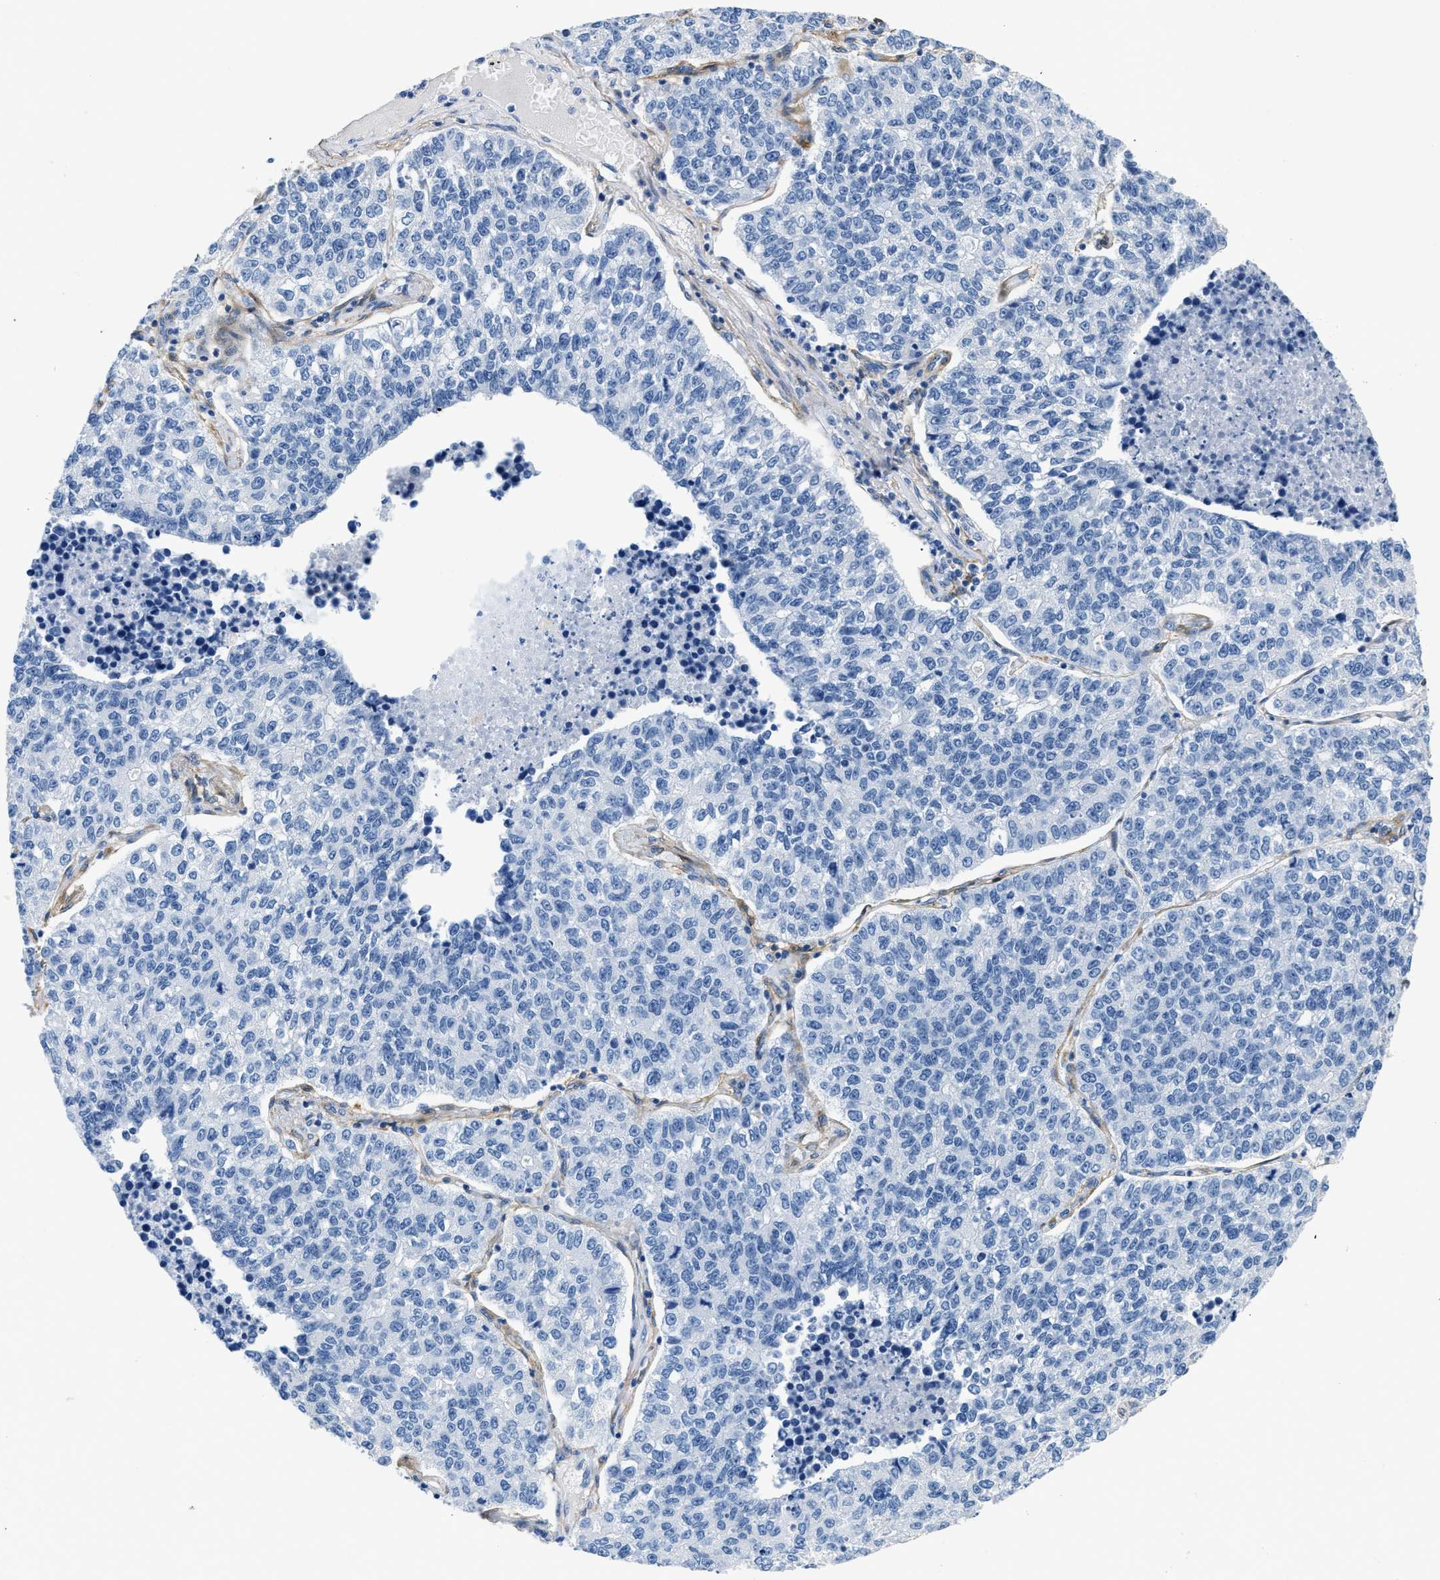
{"staining": {"intensity": "negative", "quantity": "none", "location": "none"}, "tissue": "lung cancer", "cell_type": "Tumor cells", "image_type": "cancer", "snomed": [{"axis": "morphology", "description": "Adenocarcinoma, NOS"}, {"axis": "topography", "description": "Lung"}], "caption": "IHC of human adenocarcinoma (lung) shows no positivity in tumor cells.", "gene": "PDGFRB", "patient": {"sex": "male", "age": 49}}